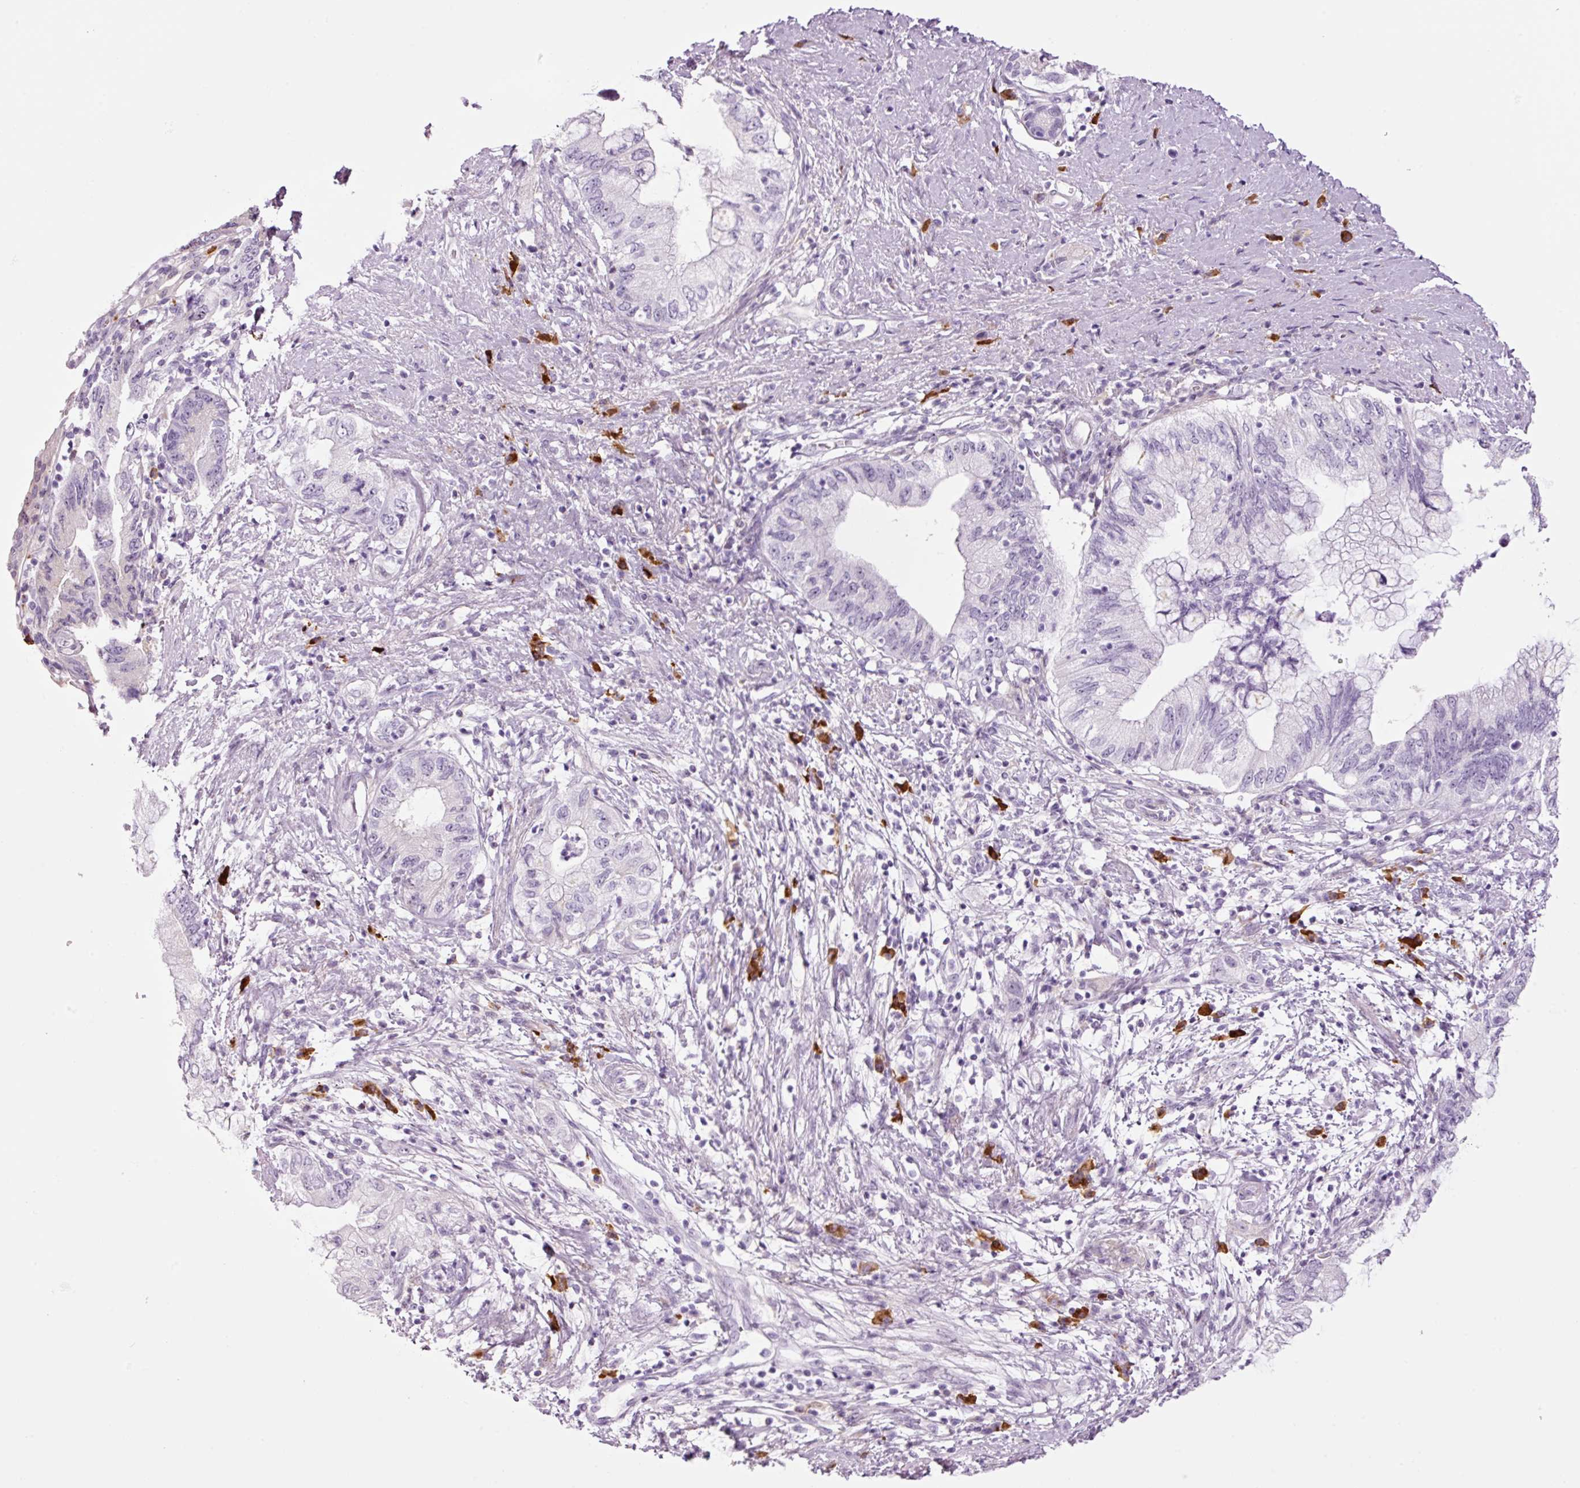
{"staining": {"intensity": "negative", "quantity": "none", "location": "none"}, "tissue": "pancreatic cancer", "cell_type": "Tumor cells", "image_type": "cancer", "snomed": [{"axis": "morphology", "description": "Adenocarcinoma, NOS"}, {"axis": "topography", "description": "Pancreas"}], "caption": "DAB immunohistochemical staining of human pancreatic adenocarcinoma reveals no significant positivity in tumor cells. (DAB immunohistochemistry (IHC) visualized using brightfield microscopy, high magnification).", "gene": "KLF1", "patient": {"sex": "female", "age": 73}}